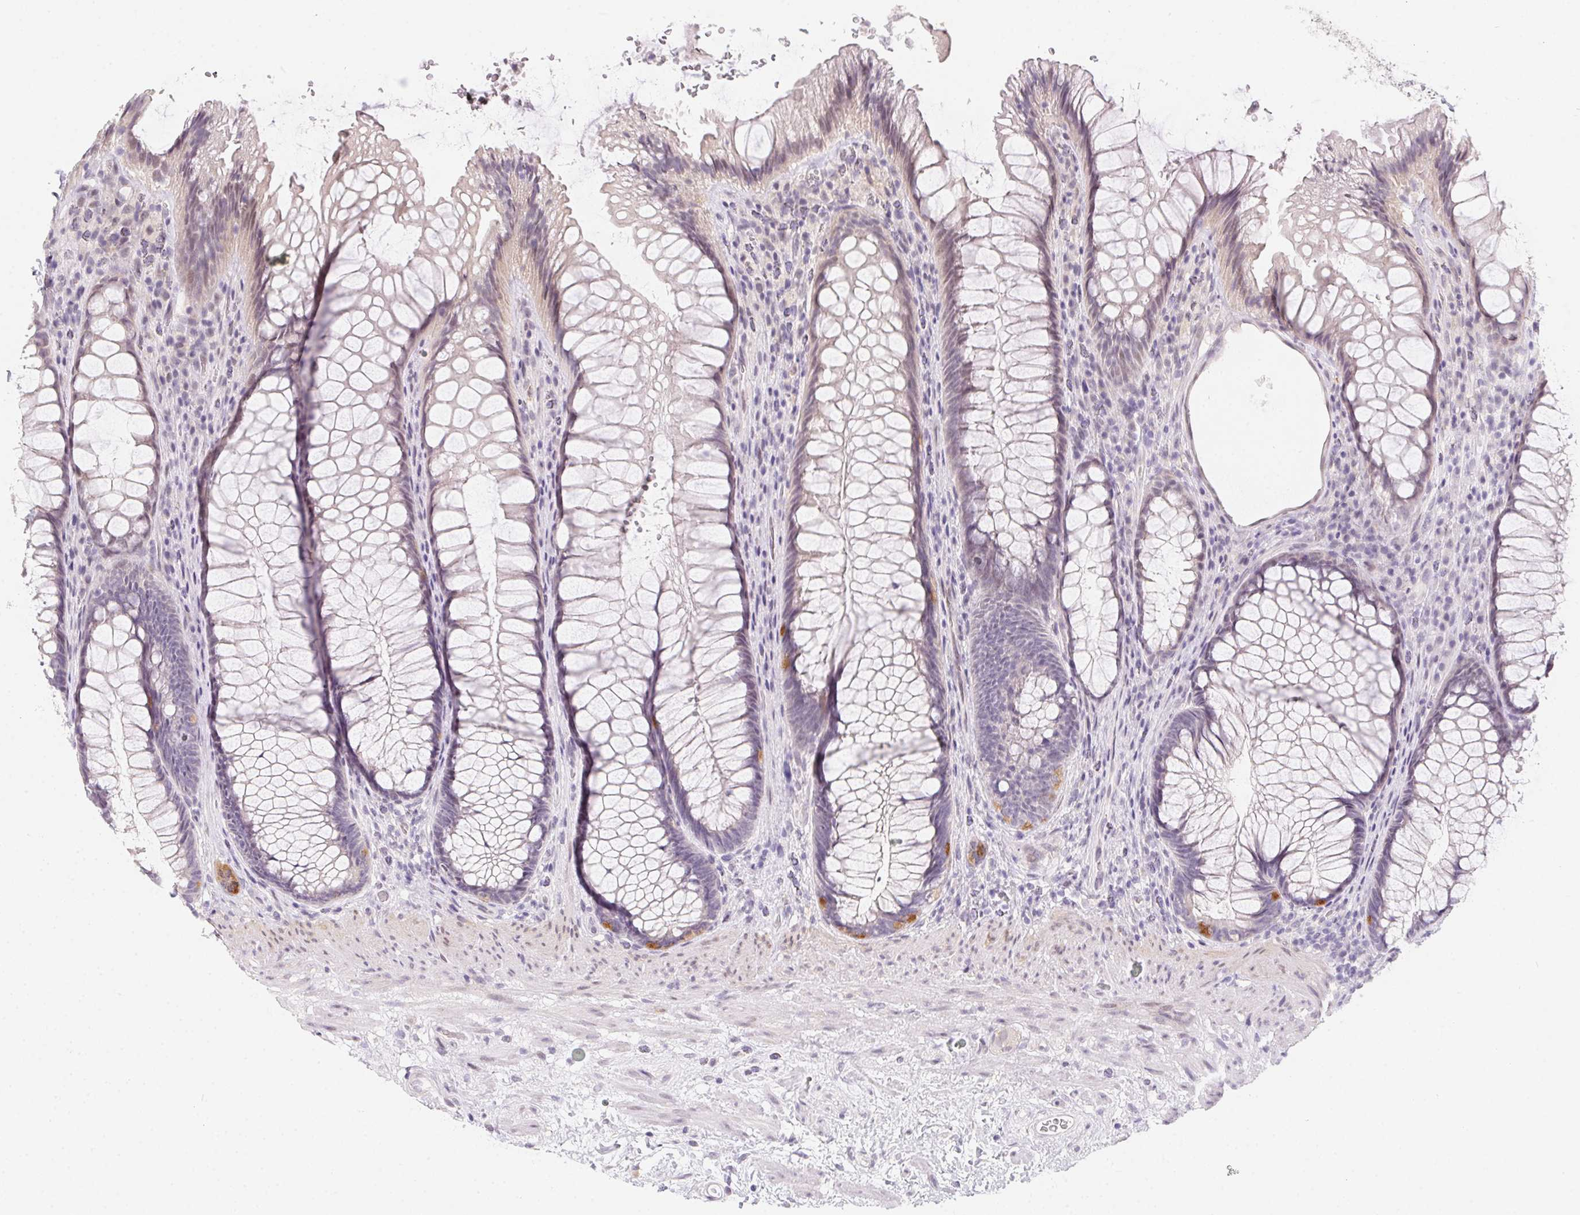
{"staining": {"intensity": "moderate", "quantity": "<25%", "location": "cytoplasmic/membranous"}, "tissue": "rectum", "cell_type": "Glandular cells", "image_type": "normal", "snomed": [{"axis": "morphology", "description": "Normal tissue, NOS"}, {"axis": "topography", "description": "Smooth muscle"}, {"axis": "topography", "description": "Rectum"}], "caption": "Immunohistochemistry (IHC) (DAB) staining of benign rectum reveals moderate cytoplasmic/membranous protein expression in approximately <25% of glandular cells.", "gene": "MORC1", "patient": {"sex": "male", "age": 53}}